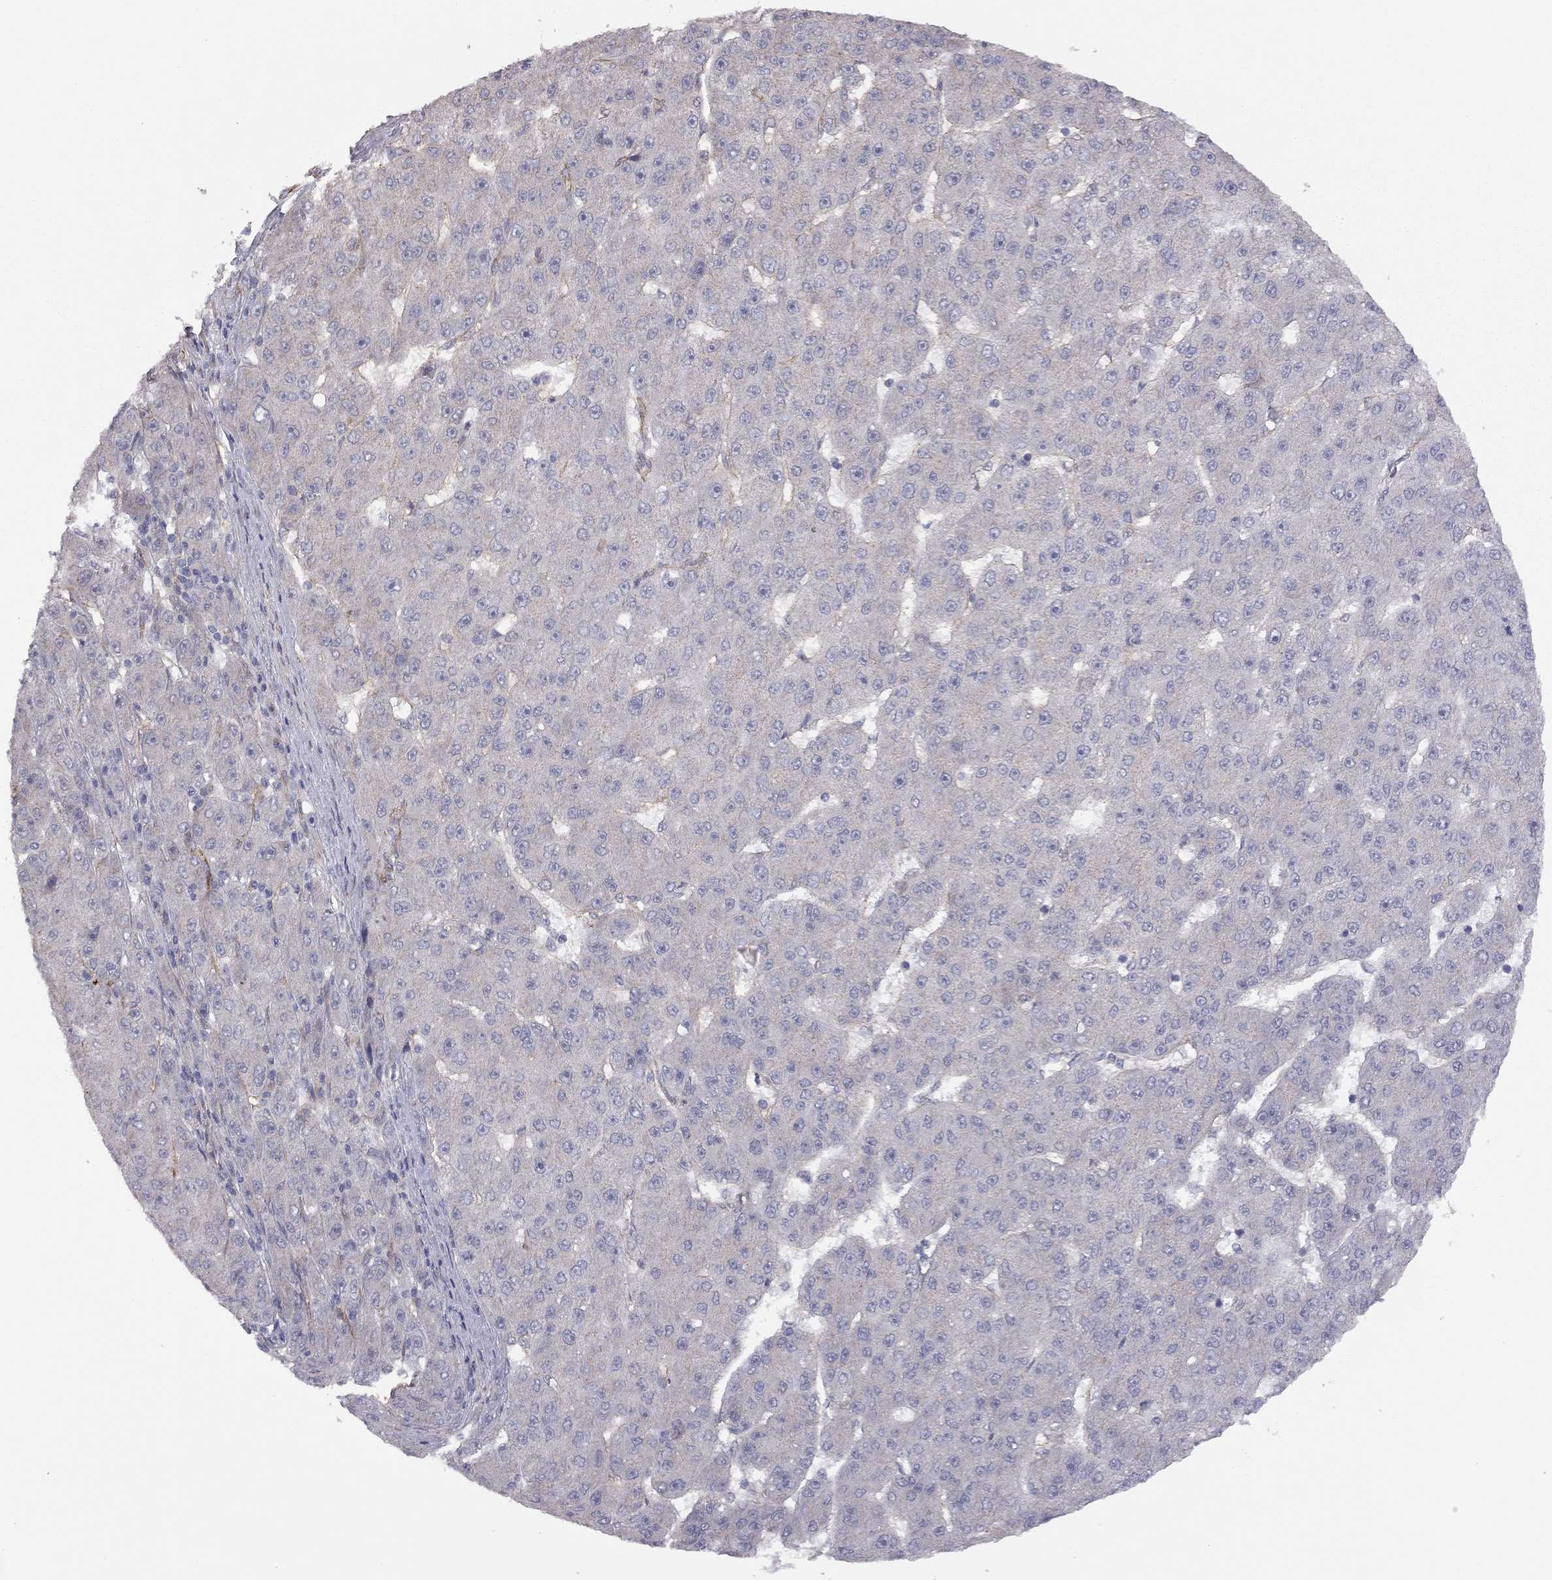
{"staining": {"intensity": "negative", "quantity": "none", "location": "none"}, "tissue": "liver cancer", "cell_type": "Tumor cells", "image_type": "cancer", "snomed": [{"axis": "morphology", "description": "Carcinoma, Hepatocellular, NOS"}, {"axis": "topography", "description": "Liver"}], "caption": "Tumor cells show no significant expression in hepatocellular carcinoma (liver).", "gene": "EXOC3L2", "patient": {"sex": "male", "age": 67}}